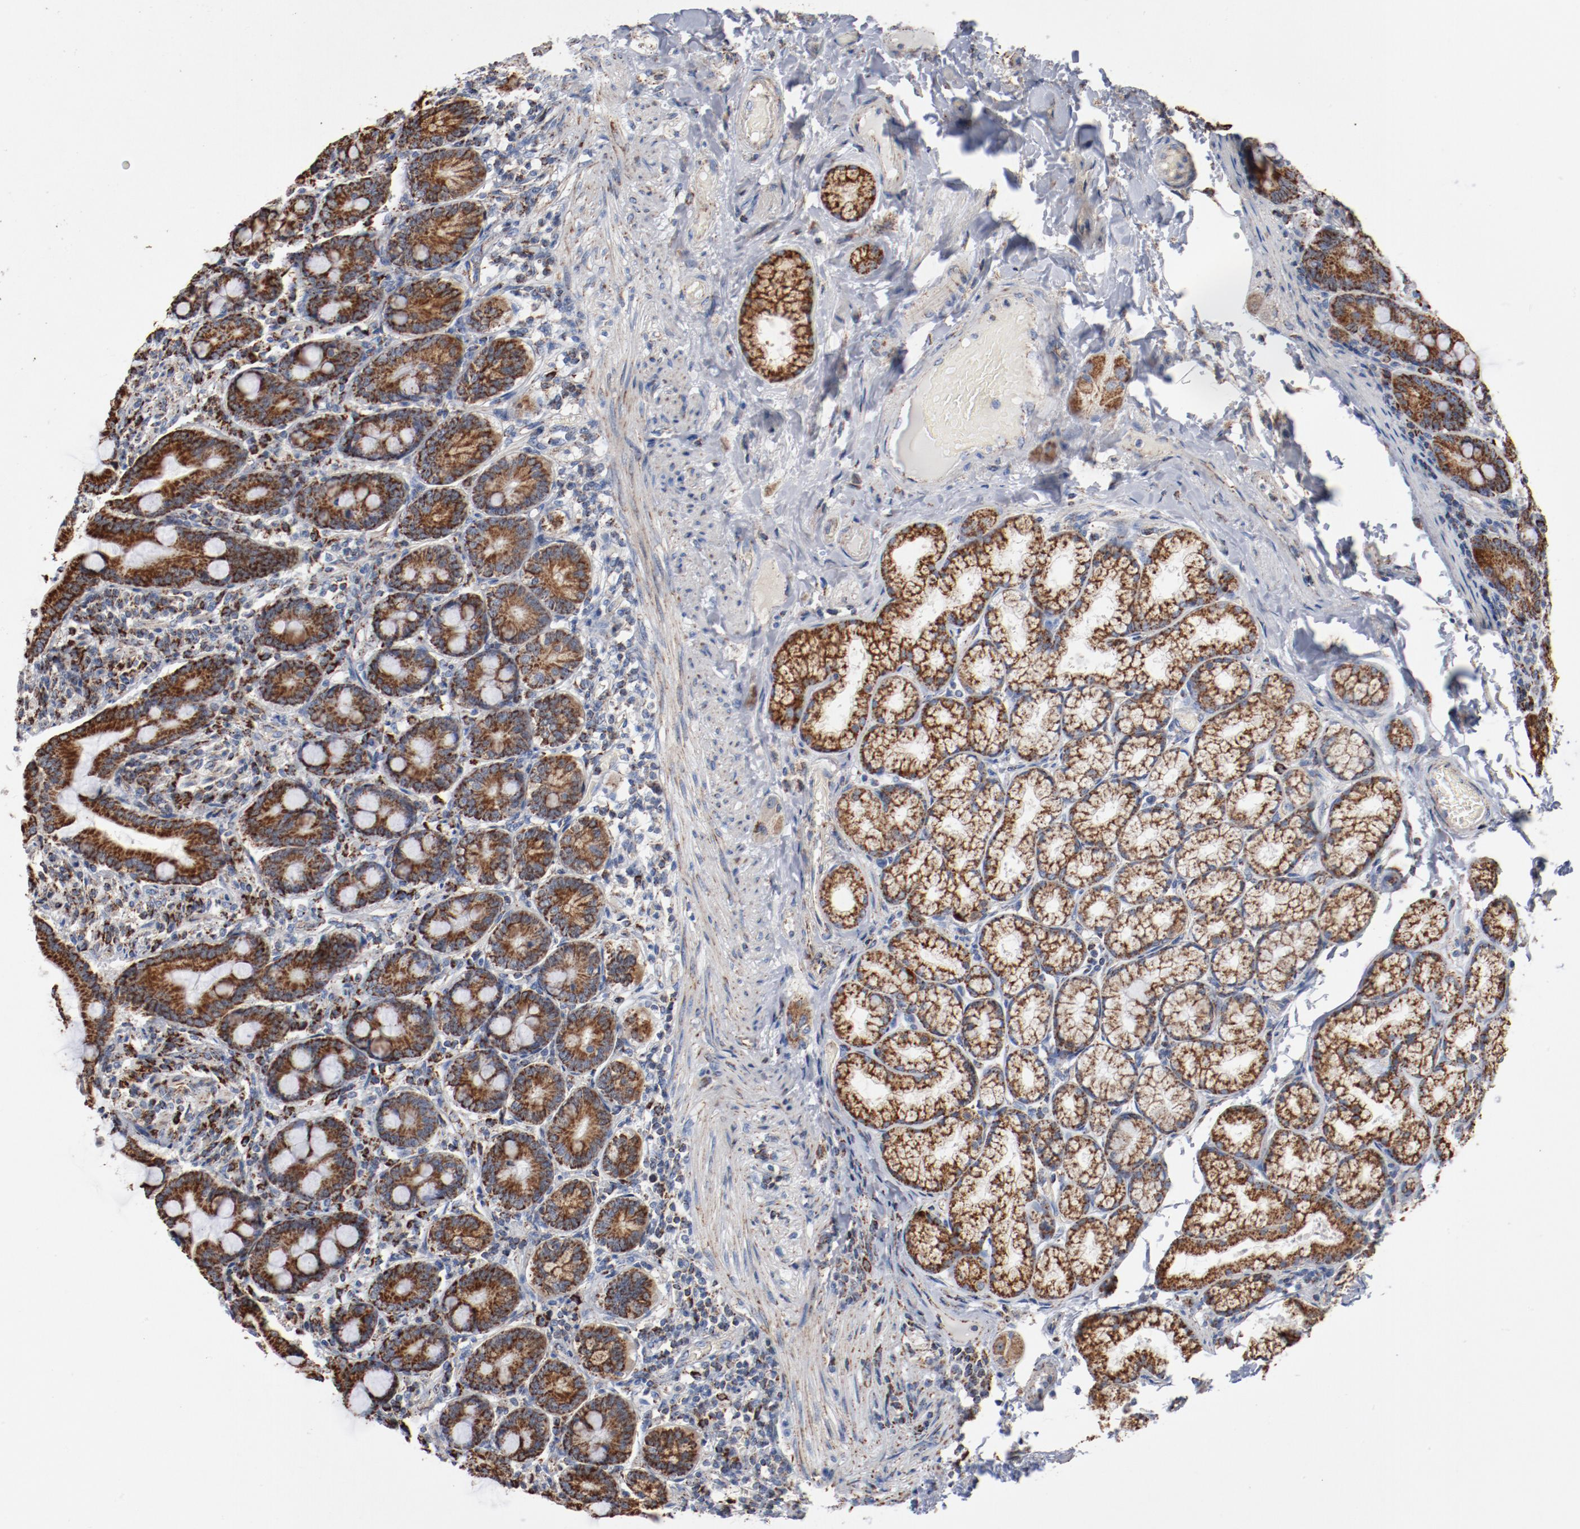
{"staining": {"intensity": "moderate", "quantity": ">75%", "location": "cytoplasmic/membranous"}, "tissue": "duodenum", "cell_type": "Glandular cells", "image_type": "normal", "snomed": [{"axis": "morphology", "description": "Normal tissue, NOS"}, {"axis": "topography", "description": "Duodenum"}], "caption": "Protein staining of unremarkable duodenum exhibits moderate cytoplasmic/membranous expression in about >75% of glandular cells.", "gene": "NDUFS4", "patient": {"sex": "female", "age": 64}}